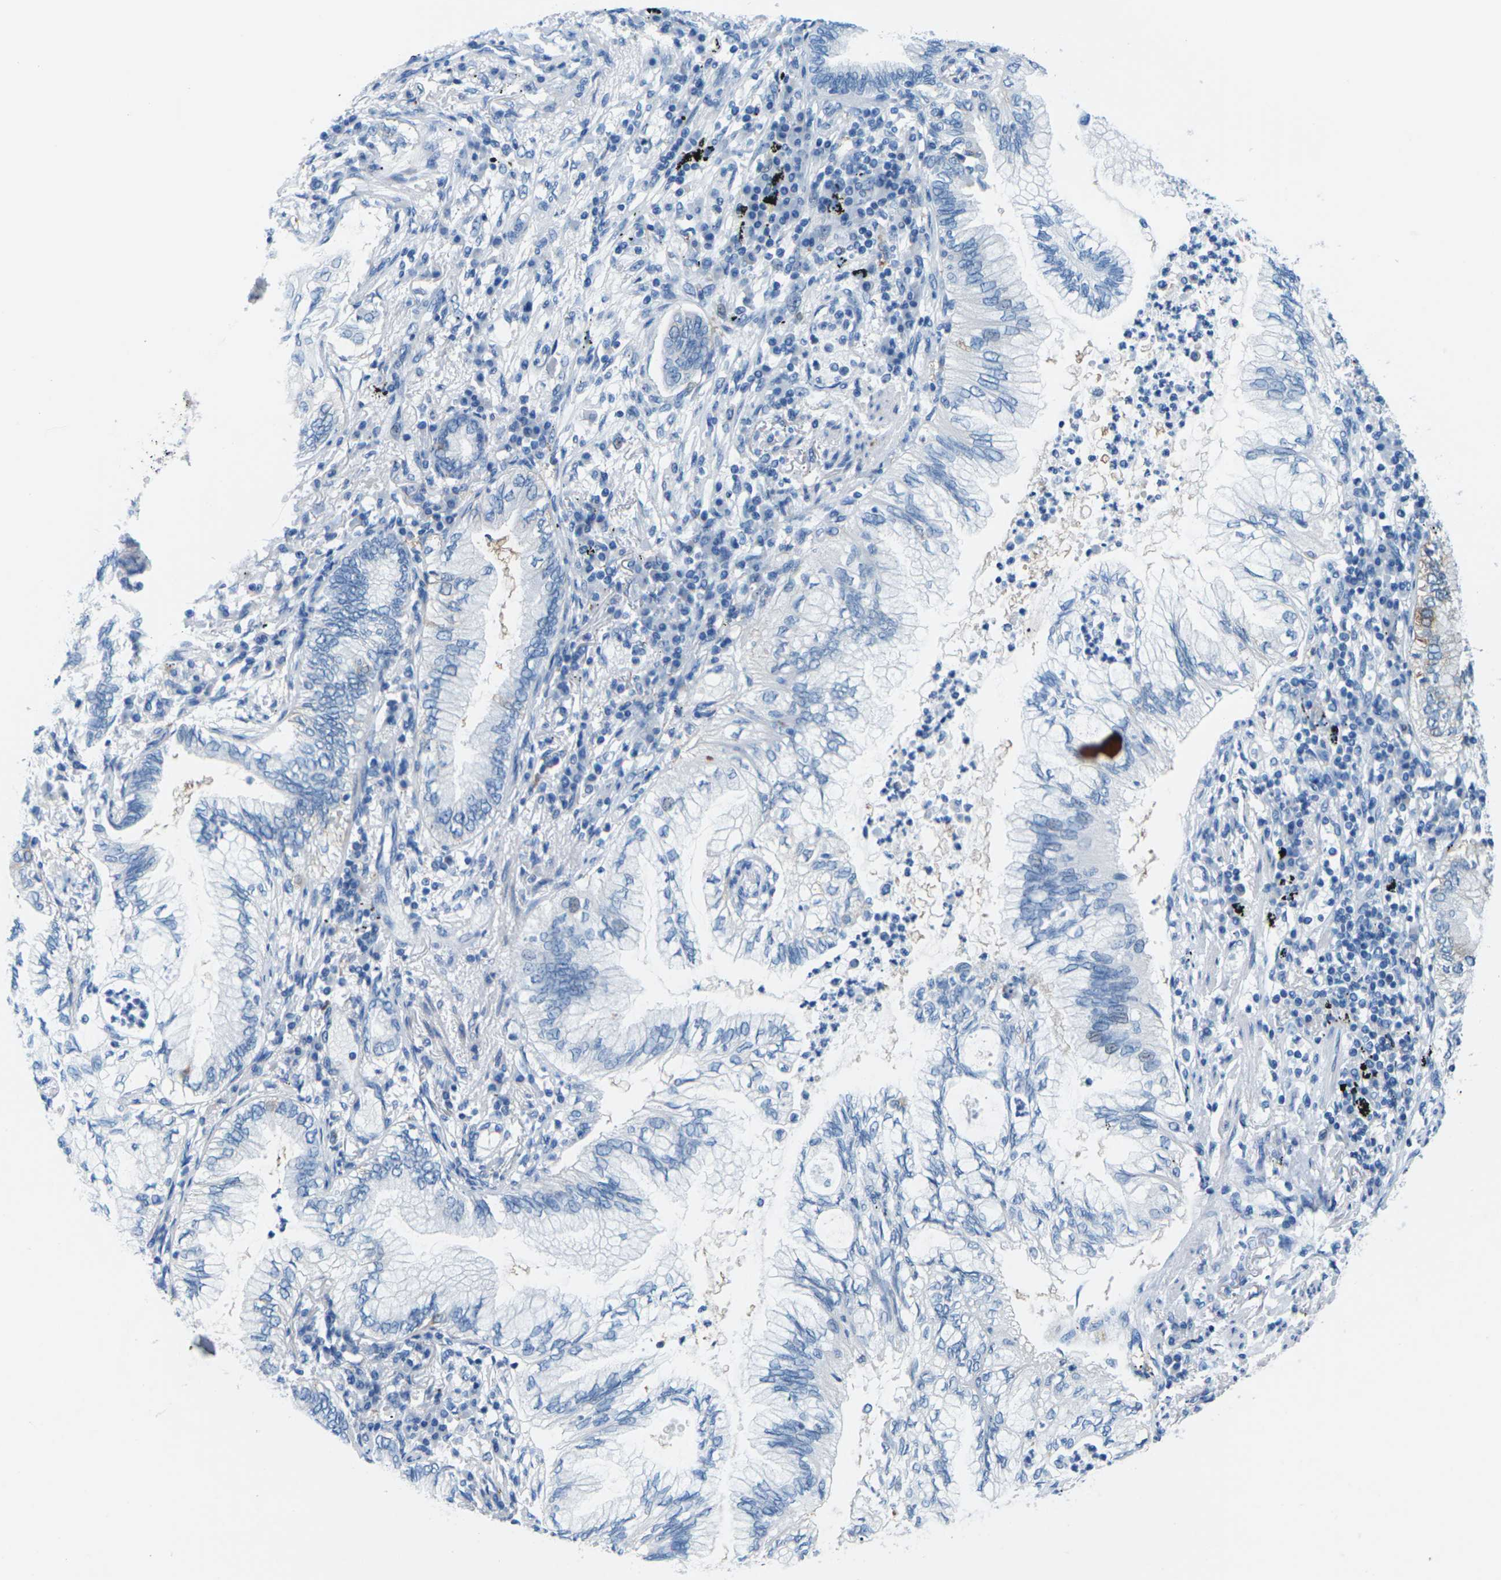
{"staining": {"intensity": "negative", "quantity": "none", "location": "none"}, "tissue": "lung cancer", "cell_type": "Tumor cells", "image_type": "cancer", "snomed": [{"axis": "morphology", "description": "Normal tissue, NOS"}, {"axis": "morphology", "description": "Adenocarcinoma, NOS"}, {"axis": "topography", "description": "Bronchus"}, {"axis": "topography", "description": "Lung"}], "caption": "Tumor cells show no significant protein staining in lung cancer (adenocarcinoma).", "gene": "SYNGR2", "patient": {"sex": "female", "age": 70}}